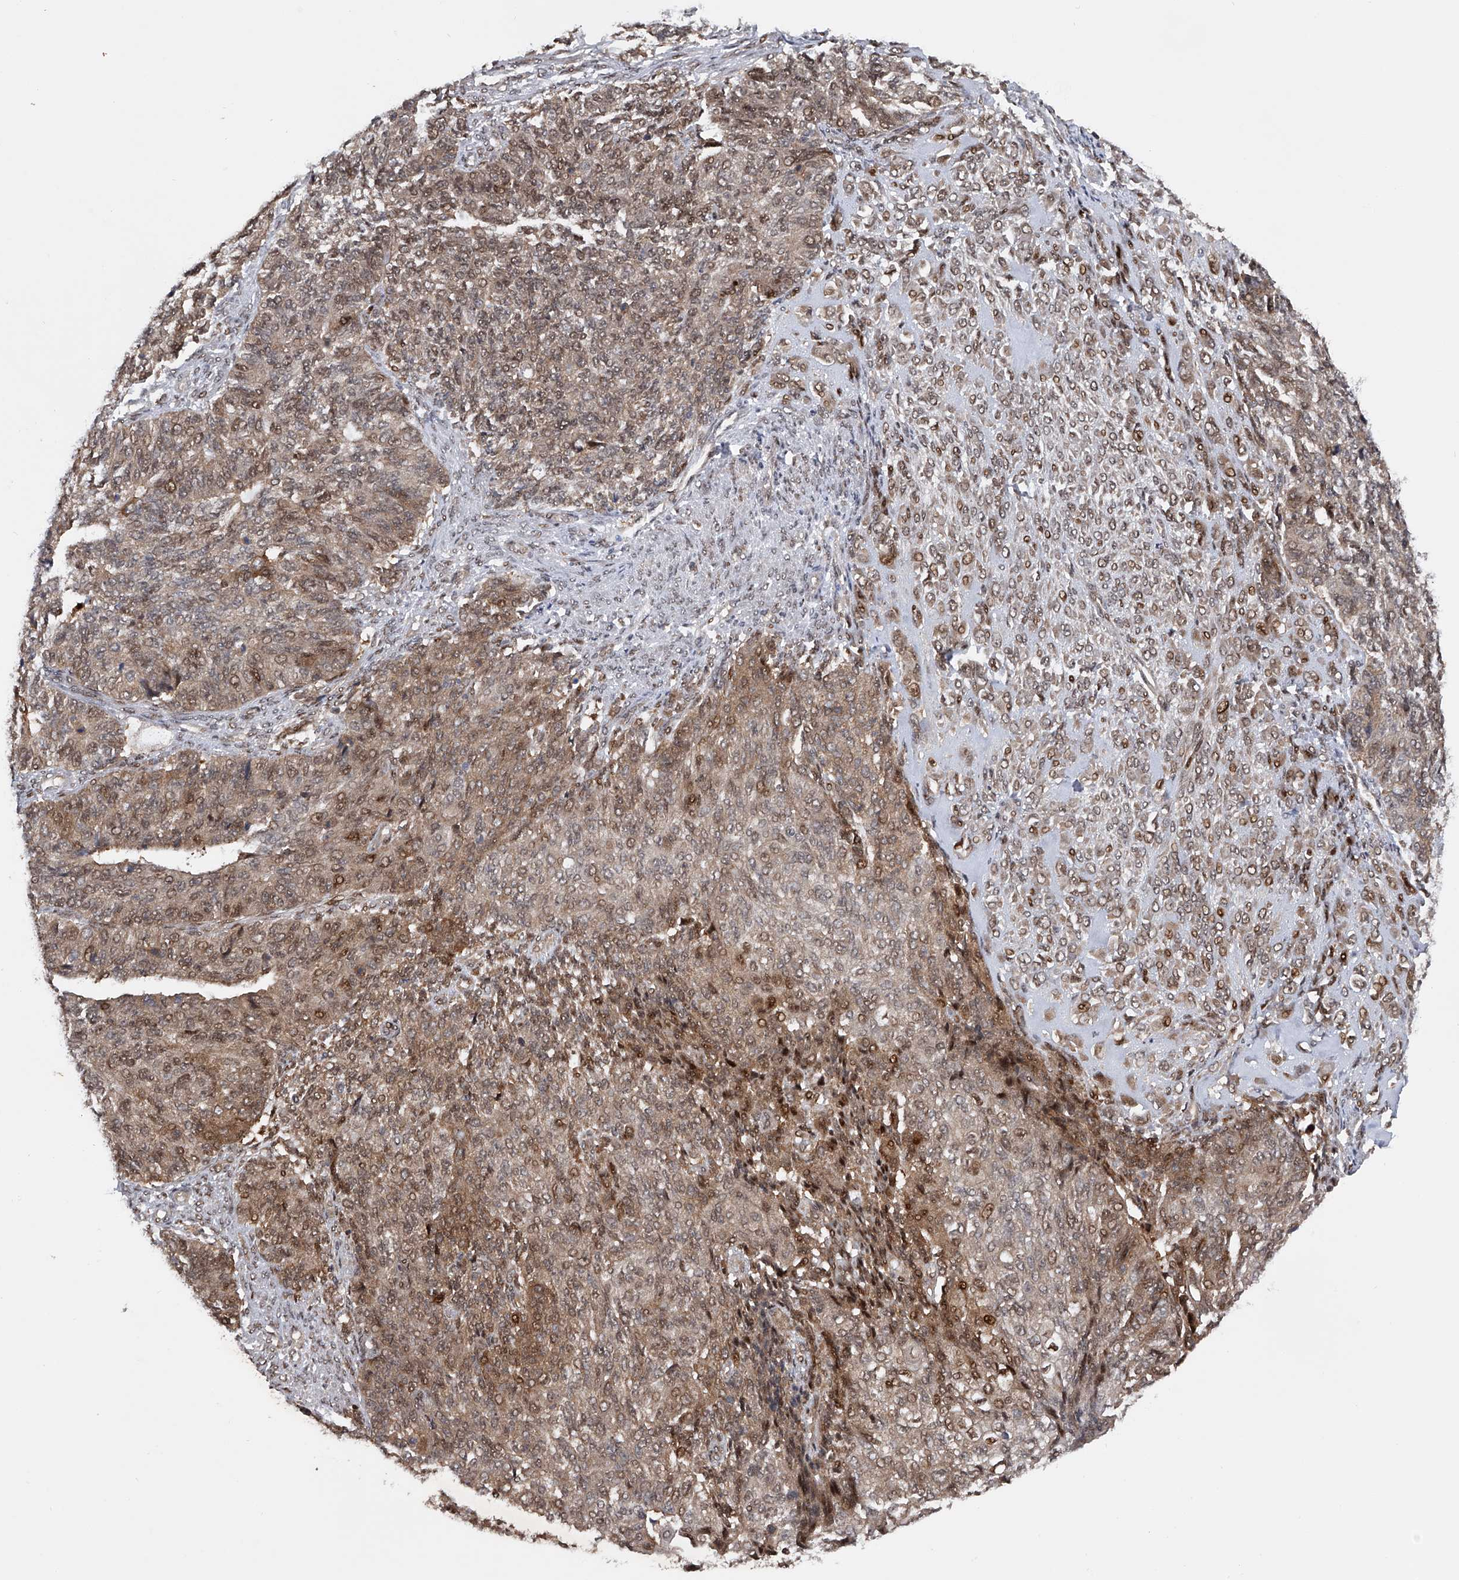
{"staining": {"intensity": "moderate", "quantity": ">75%", "location": "cytoplasmic/membranous,nuclear"}, "tissue": "endometrial cancer", "cell_type": "Tumor cells", "image_type": "cancer", "snomed": [{"axis": "morphology", "description": "Adenocarcinoma, NOS"}, {"axis": "topography", "description": "Endometrium"}], "caption": "Endometrial cancer stained for a protein reveals moderate cytoplasmic/membranous and nuclear positivity in tumor cells. (DAB (3,3'-diaminobenzidine) IHC with brightfield microscopy, high magnification).", "gene": "RWDD2A", "patient": {"sex": "female", "age": 32}}